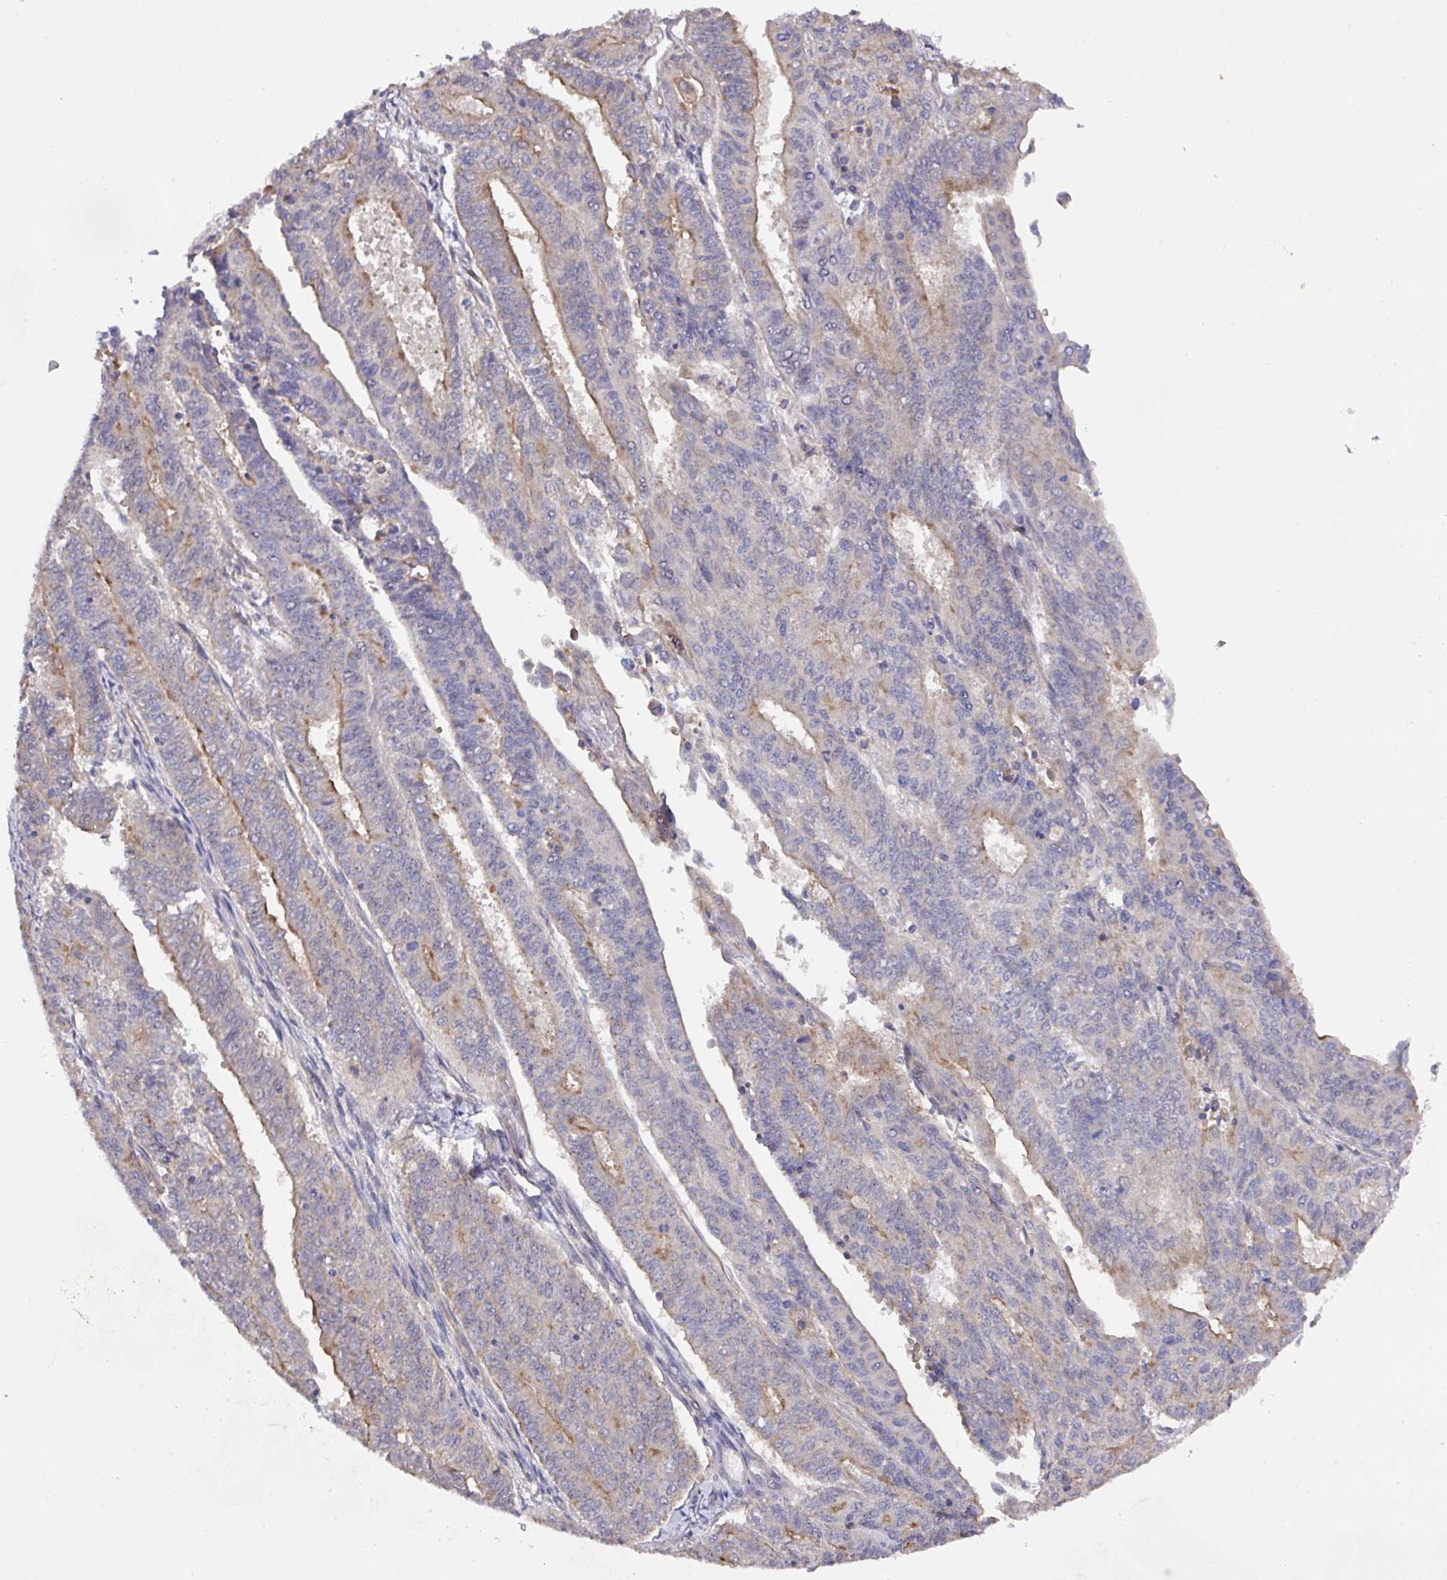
{"staining": {"intensity": "moderate", "quantity": "25%-75%", "location": "cytoplasmic/membranous"}, "tissue": "endometrial cancer", "cell_type": "Tumor cells", "image_type": "cancer", "snomed": [{"axis": "morphology", "description": "Adenocarcinoma, NOS"}, {"axis": "topography", "description": "Endometrium"}], "caption": "A brown stain labels moderate cytoplasmic/membranous staining of a protein in human endometrial cancer tumor cells.", "gene": "PRR5", "patient": {"sex": "female", "age": 59}}